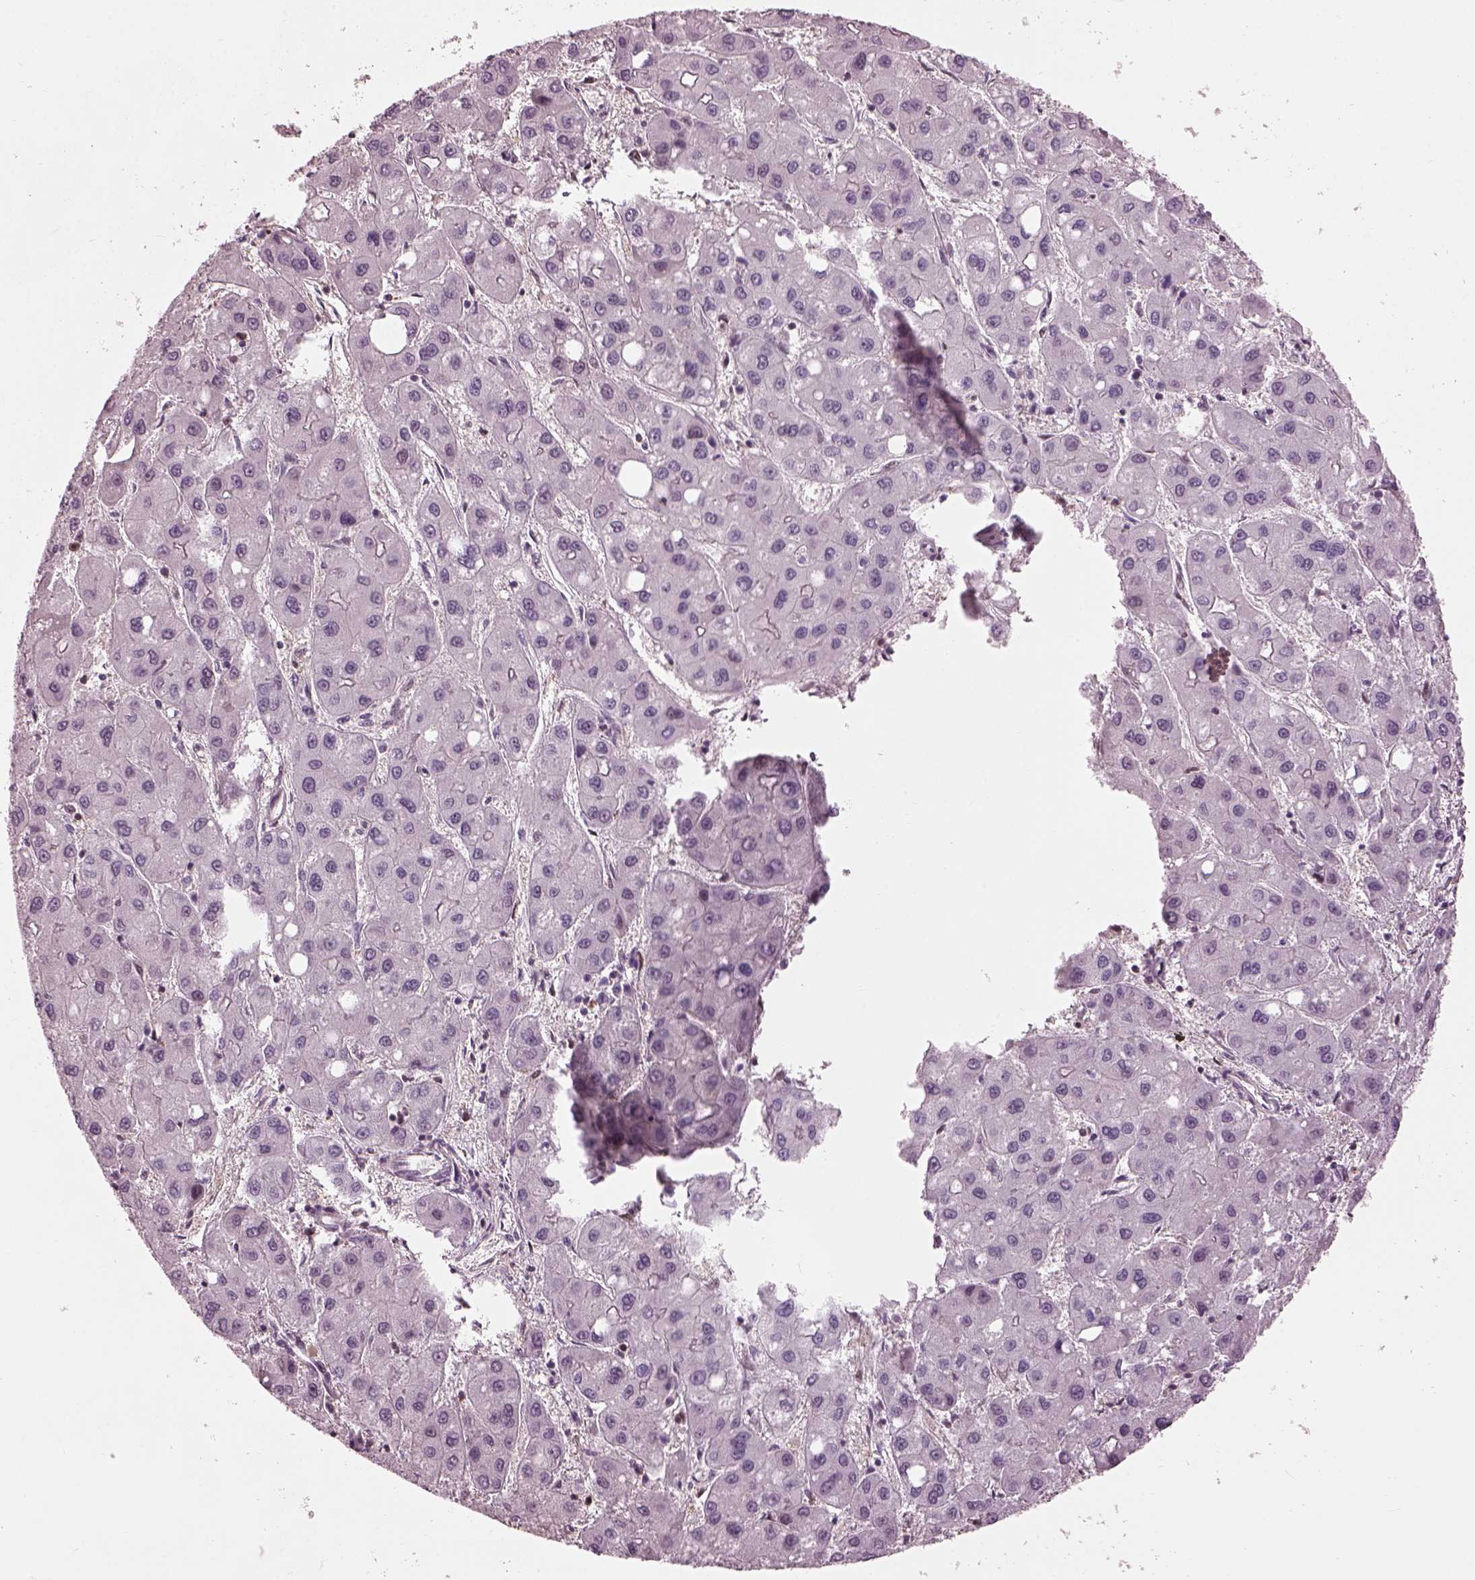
{"staining": {"intensity": "negative", "quantity": "none", "location": "none"}, "tissue": "liver cancer", "cell_type": "Tumor cells", "image_type": "cancer", "snomed": [{"axis": "morphology", "description": "Carcinoma, Hepatocellular, NOS"}, {"axis": "topography", "description": "Liver"}], "caption": "Tumor cells show no significant protein positivity in liver cancer (hepatocellular carcinoma).", "gene": "BFSP1", "patient": {"sex": "male", "age": 73}}